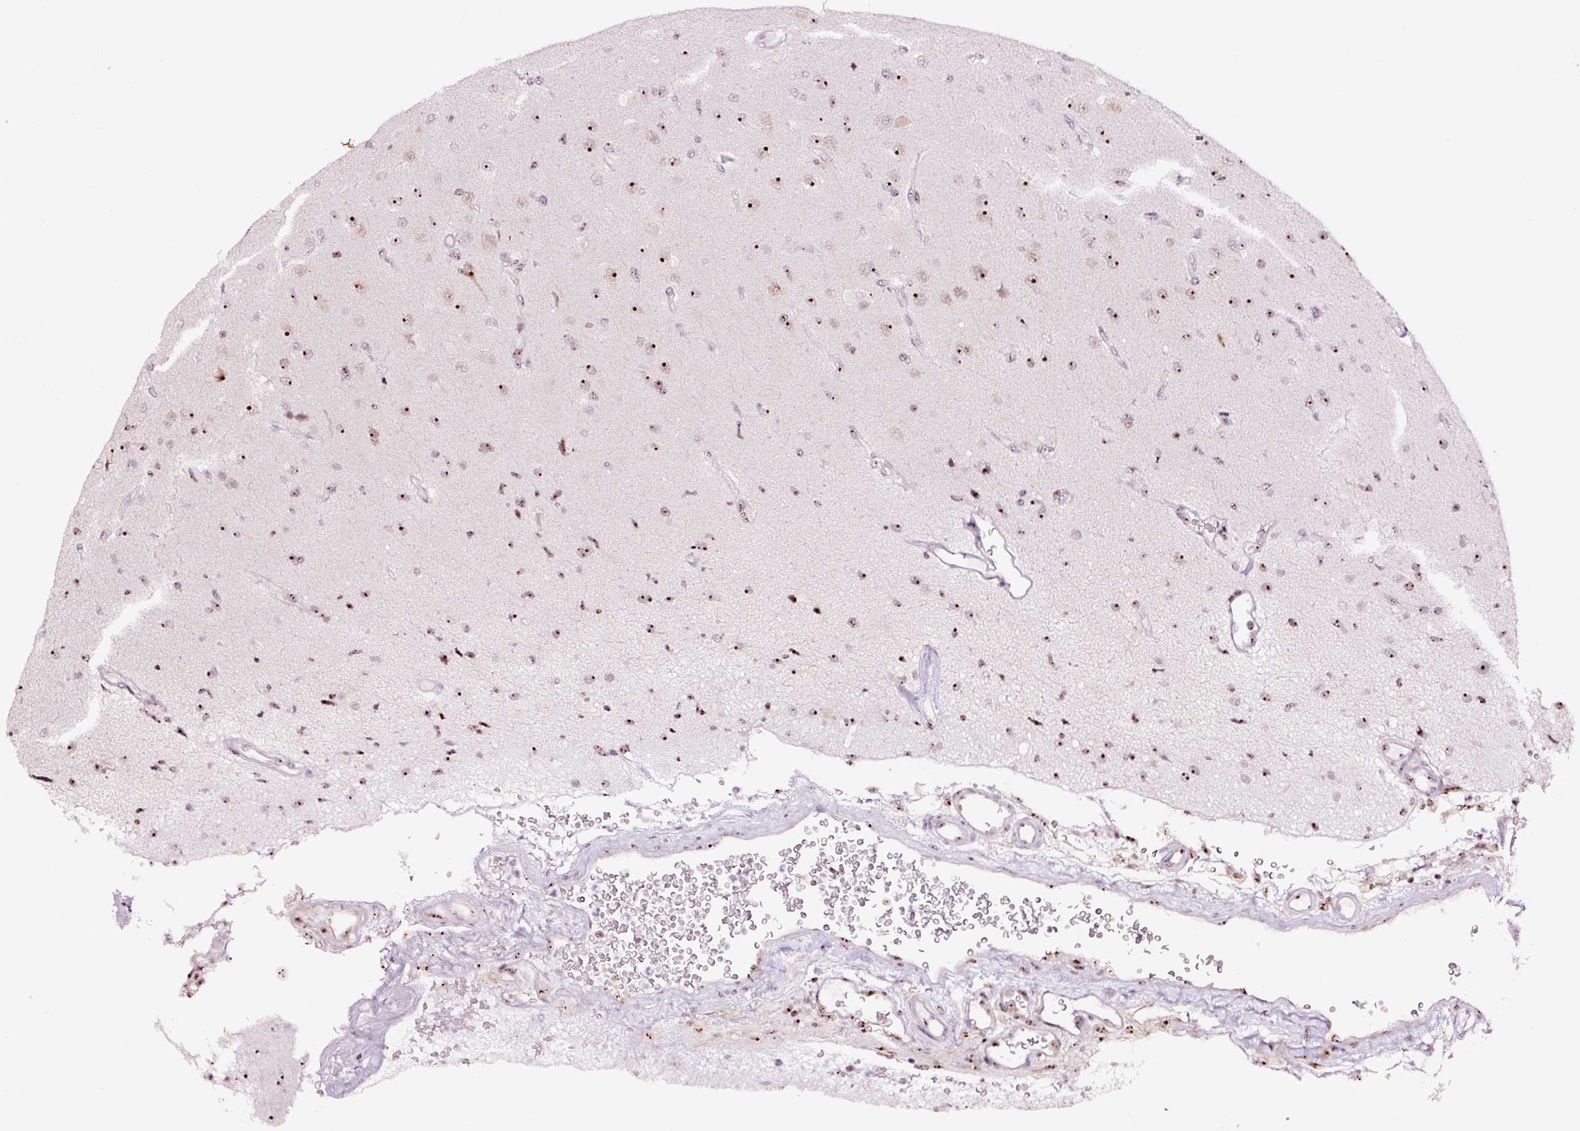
{"staining": {"intensity": "strong", "quantity": ">75%", "location": "nuclear"}, "tissue": "glioma", "cell_type": "Tumor cells", "image_type": "cancer", "snomed": [{"axis": "morphology", "description": "Glioma, malignant, High grade"}, {"axis": "topography", "description": "Brain"}], "caption": "DAB immunohistochemical staining of human glioma shows strong nuclear protein expression in about >75% of tumor cells.", "gene": "GNL3", "patient": {"sex": "male", "age": 77}}